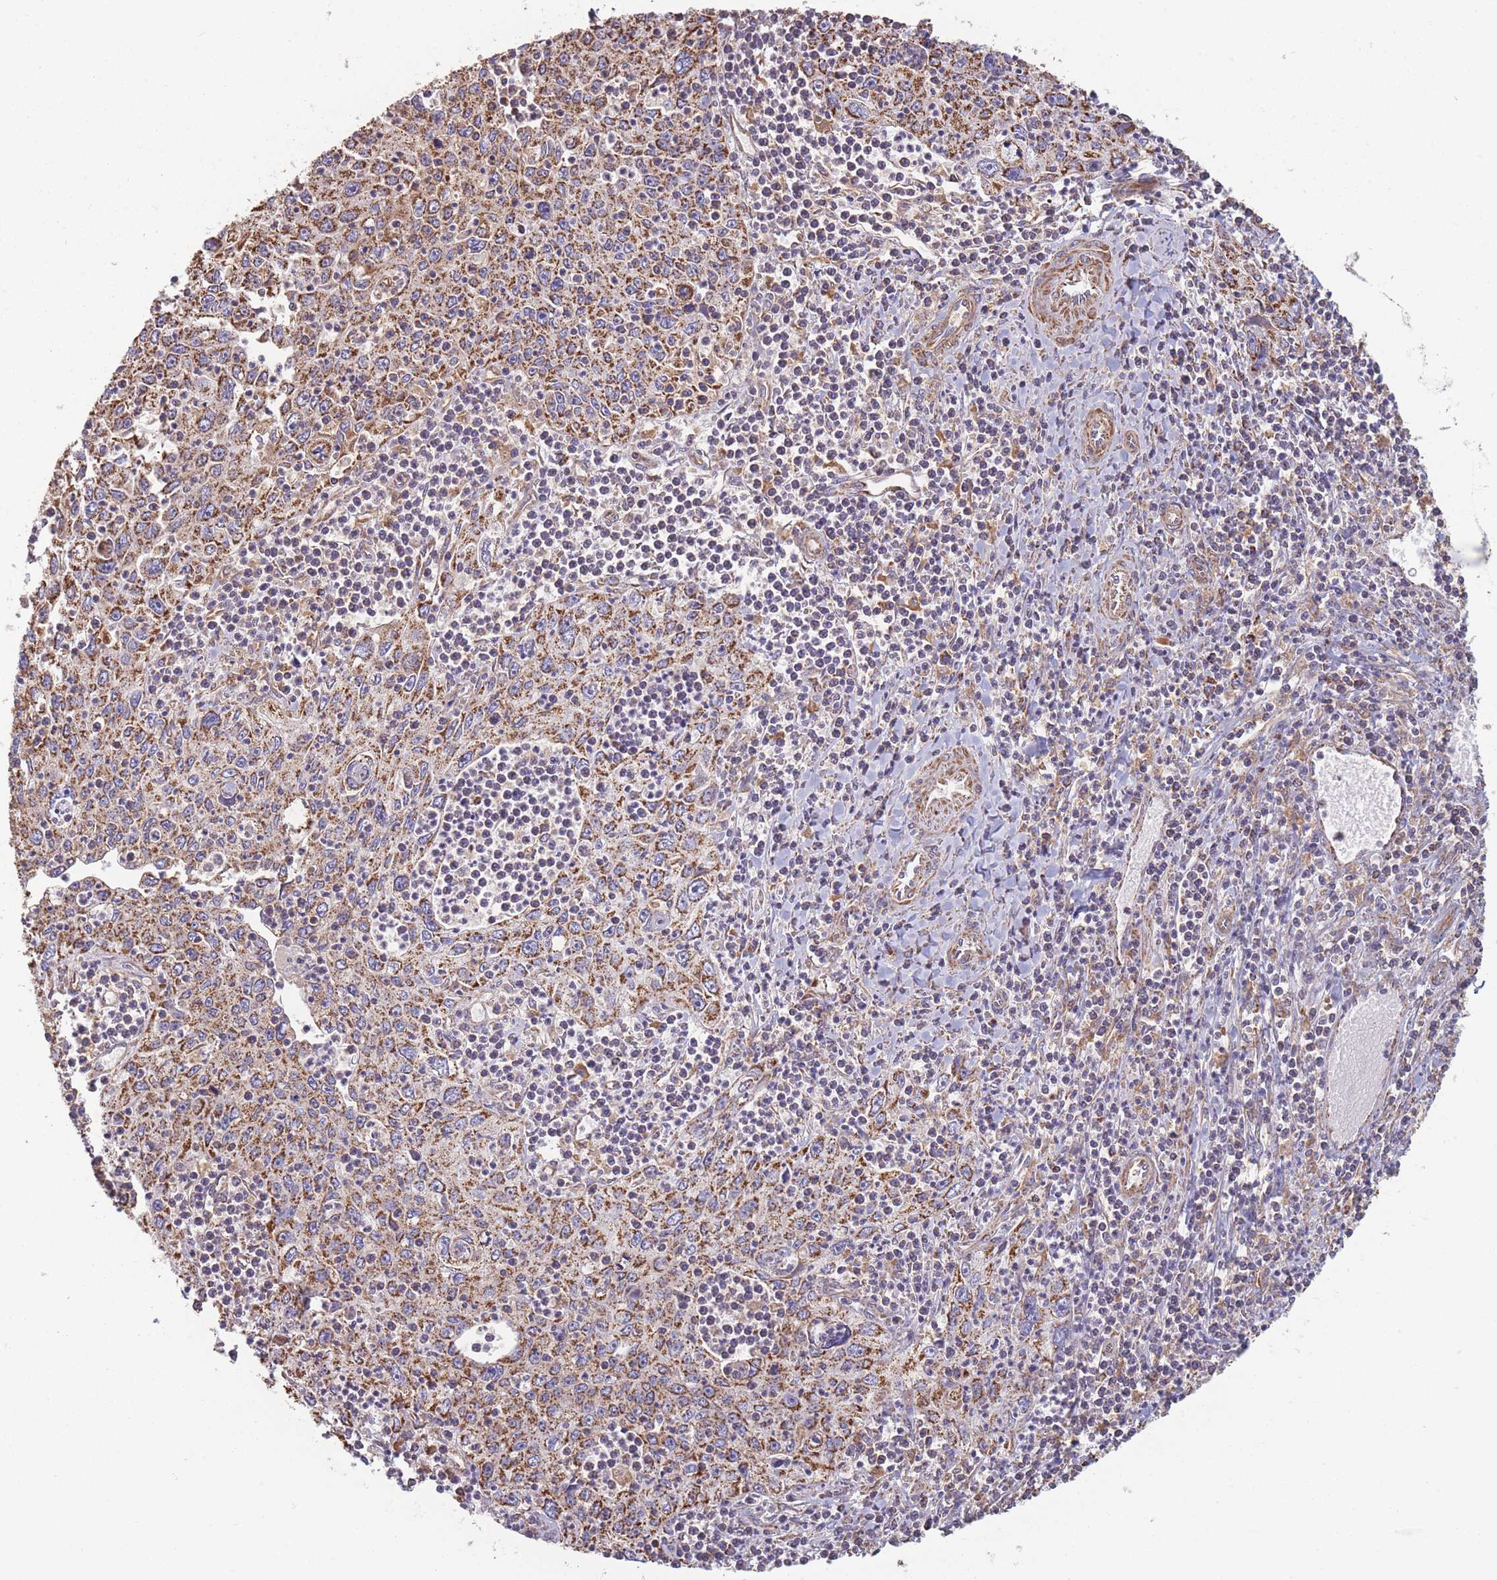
{"staining": {"intensity": "moderate", "quantity": ">75%", "location": "cytoplasmic/membranous"}, "tissue": "cervical cancer", "cell_type": "Tumor cells", "image_type": "cancer", "snomed": [{"axis": "morphology", "description": "Squamous cell carcinoma, NOS"}, {"axis": "topography", "description": "Cervix"}], "caption": "Protein analysis of cervical cancer (squamous cell carcinoma) tissue demonstrates moderate cytoplasmic/membranous positivity in approximately >75% of tumor cells.", "gene": "KIF16B", "patient": {"sex": "female", "age": 30}}